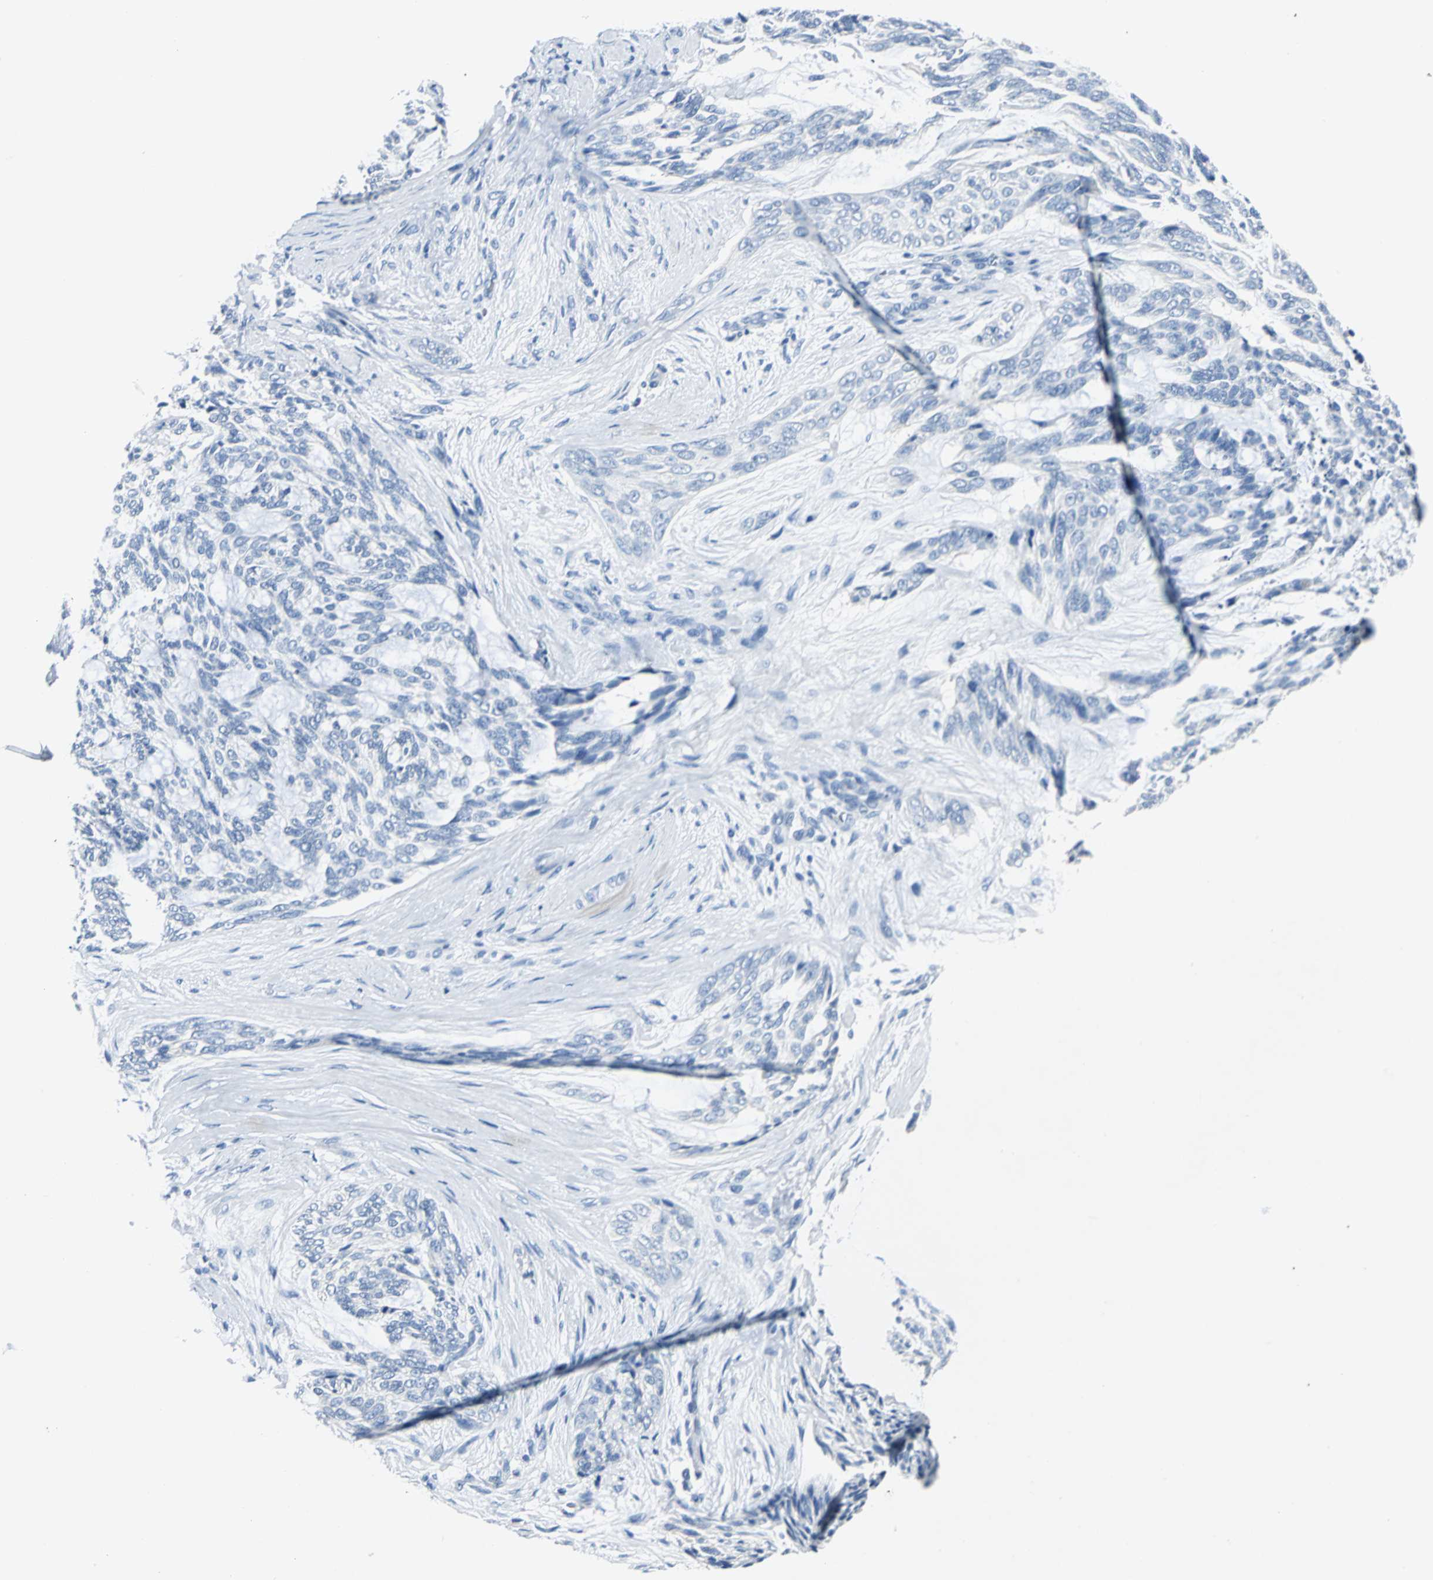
{"staining": {"intensity": "negative", "quantity": "none", "location": "none"}, "tissue": "skin cancer", "cell_type": "Tumor cells", "image_type": "cancer", "snomed": [{"axis": "morphology", "description": "Normal tissue, NOS"}, {"axis": "morphology", "description": "Basal cell carcinoma"}, {"axis": "topography", "description": "Skin"}], "caption": "There is no significant positivity in tumor cells of skin cancer. Nuclei are stained in blue.", "gene": "RIPOR1", "patient": {"sex": "female", "age": 71}}